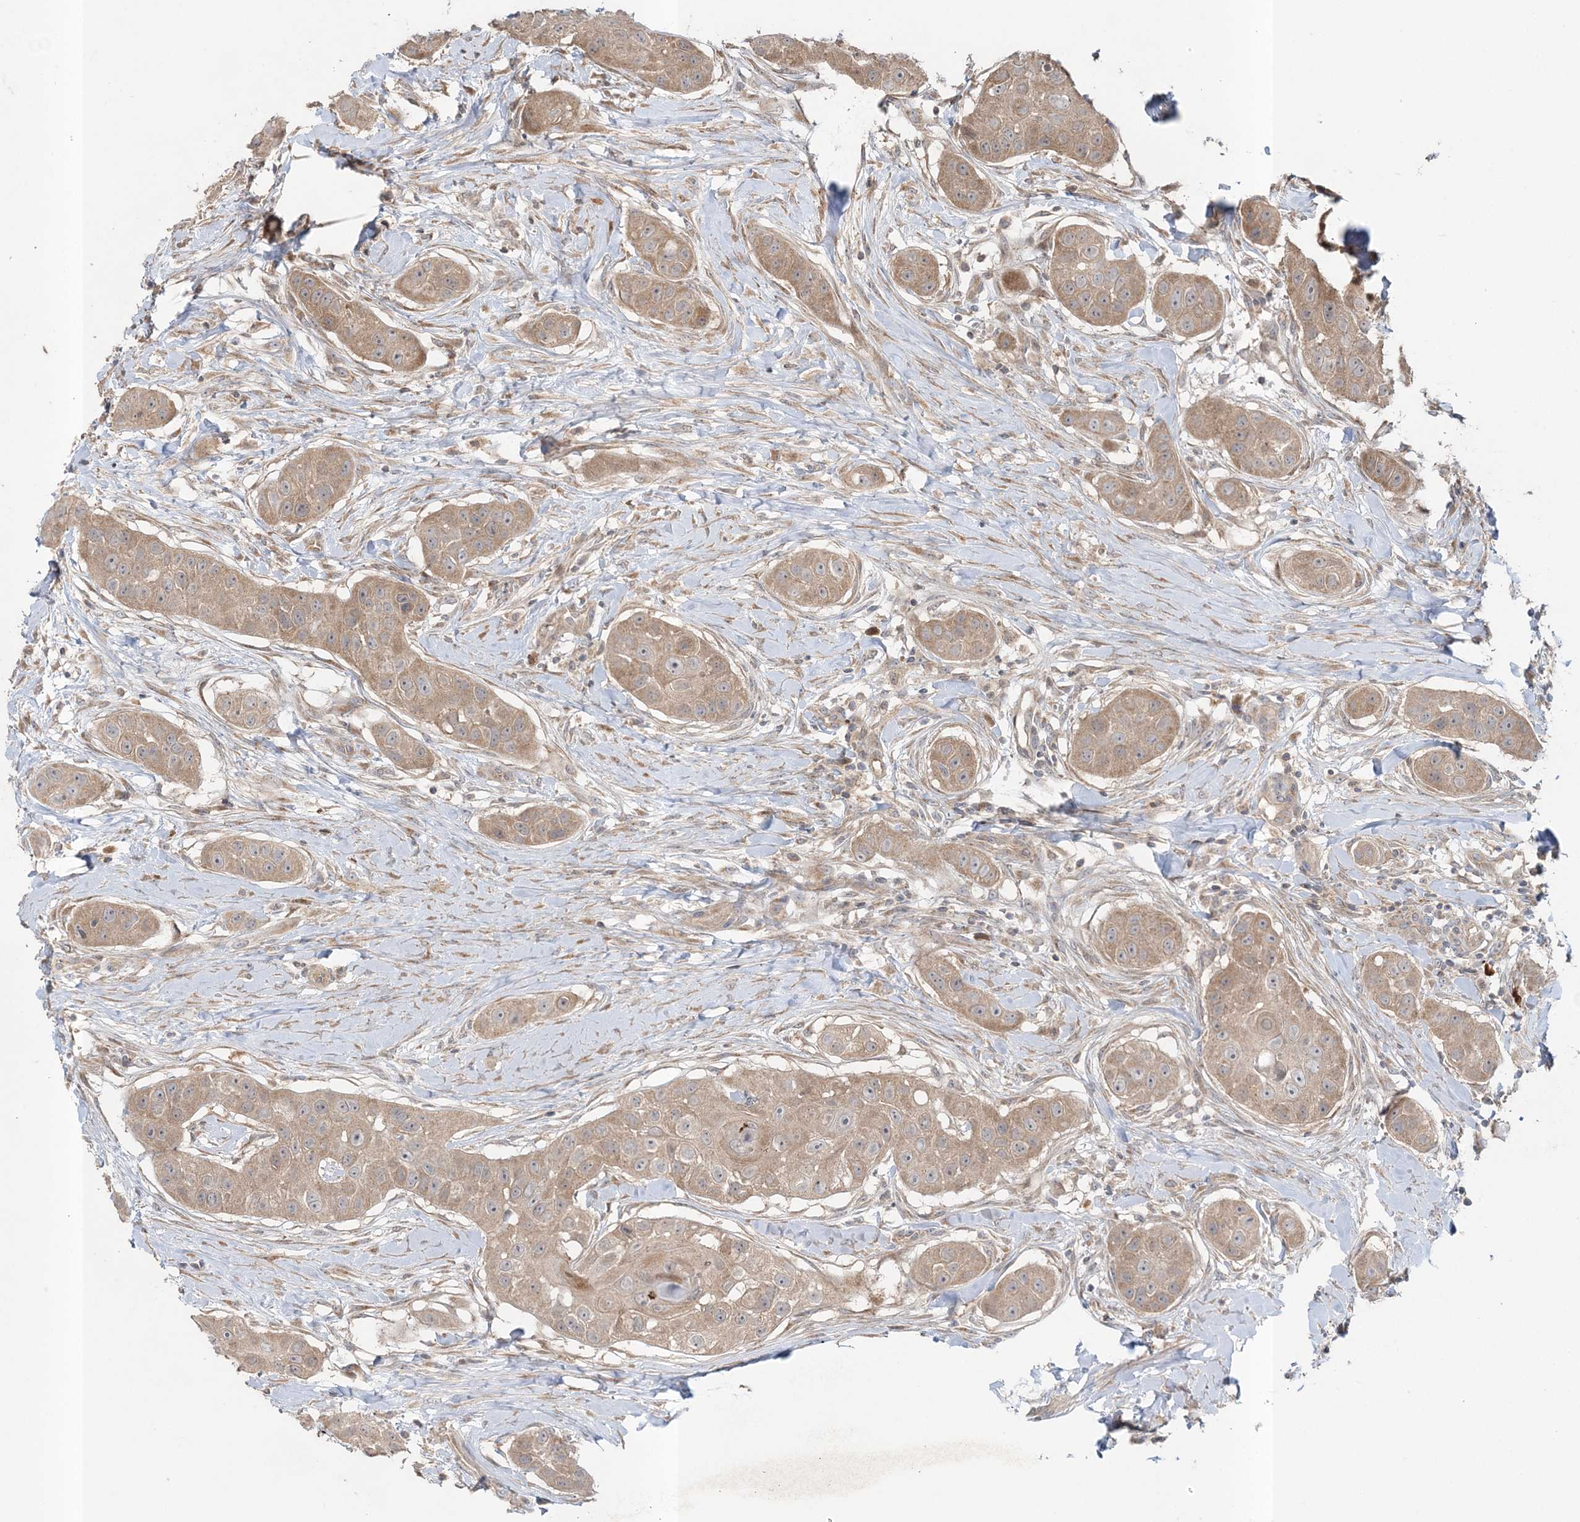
{"staining": {"intensity": "moderate", "quantity": ">75%", "location": "cytoplasmic/membranous"}, "tissue": "head and neck cancer", "cell_type": "Tumor cells", "image_type": "cancer", "snomed": [{"axis": "morphology", "description": "Normal tissue, NOS"}, {"axis": "morphology", "description": "Squamous cell carcinoma, NOS"}, {"axis": "topography", "description": "Skeletal muscle"}, {"axis": "topography", "description": "Head-Neck"}], "caption": "Head and neck squamous cell carcinoma tissue exhibits moderate cytoplasmic/membranous expression in approximately >75% of tumor cells, visualized by immunohistochemistry. Ihc stains the protein in brown and the nuclei are stained blue.", "gene": "MOCS2", "patient": {"sex": "male", "age": 51}}